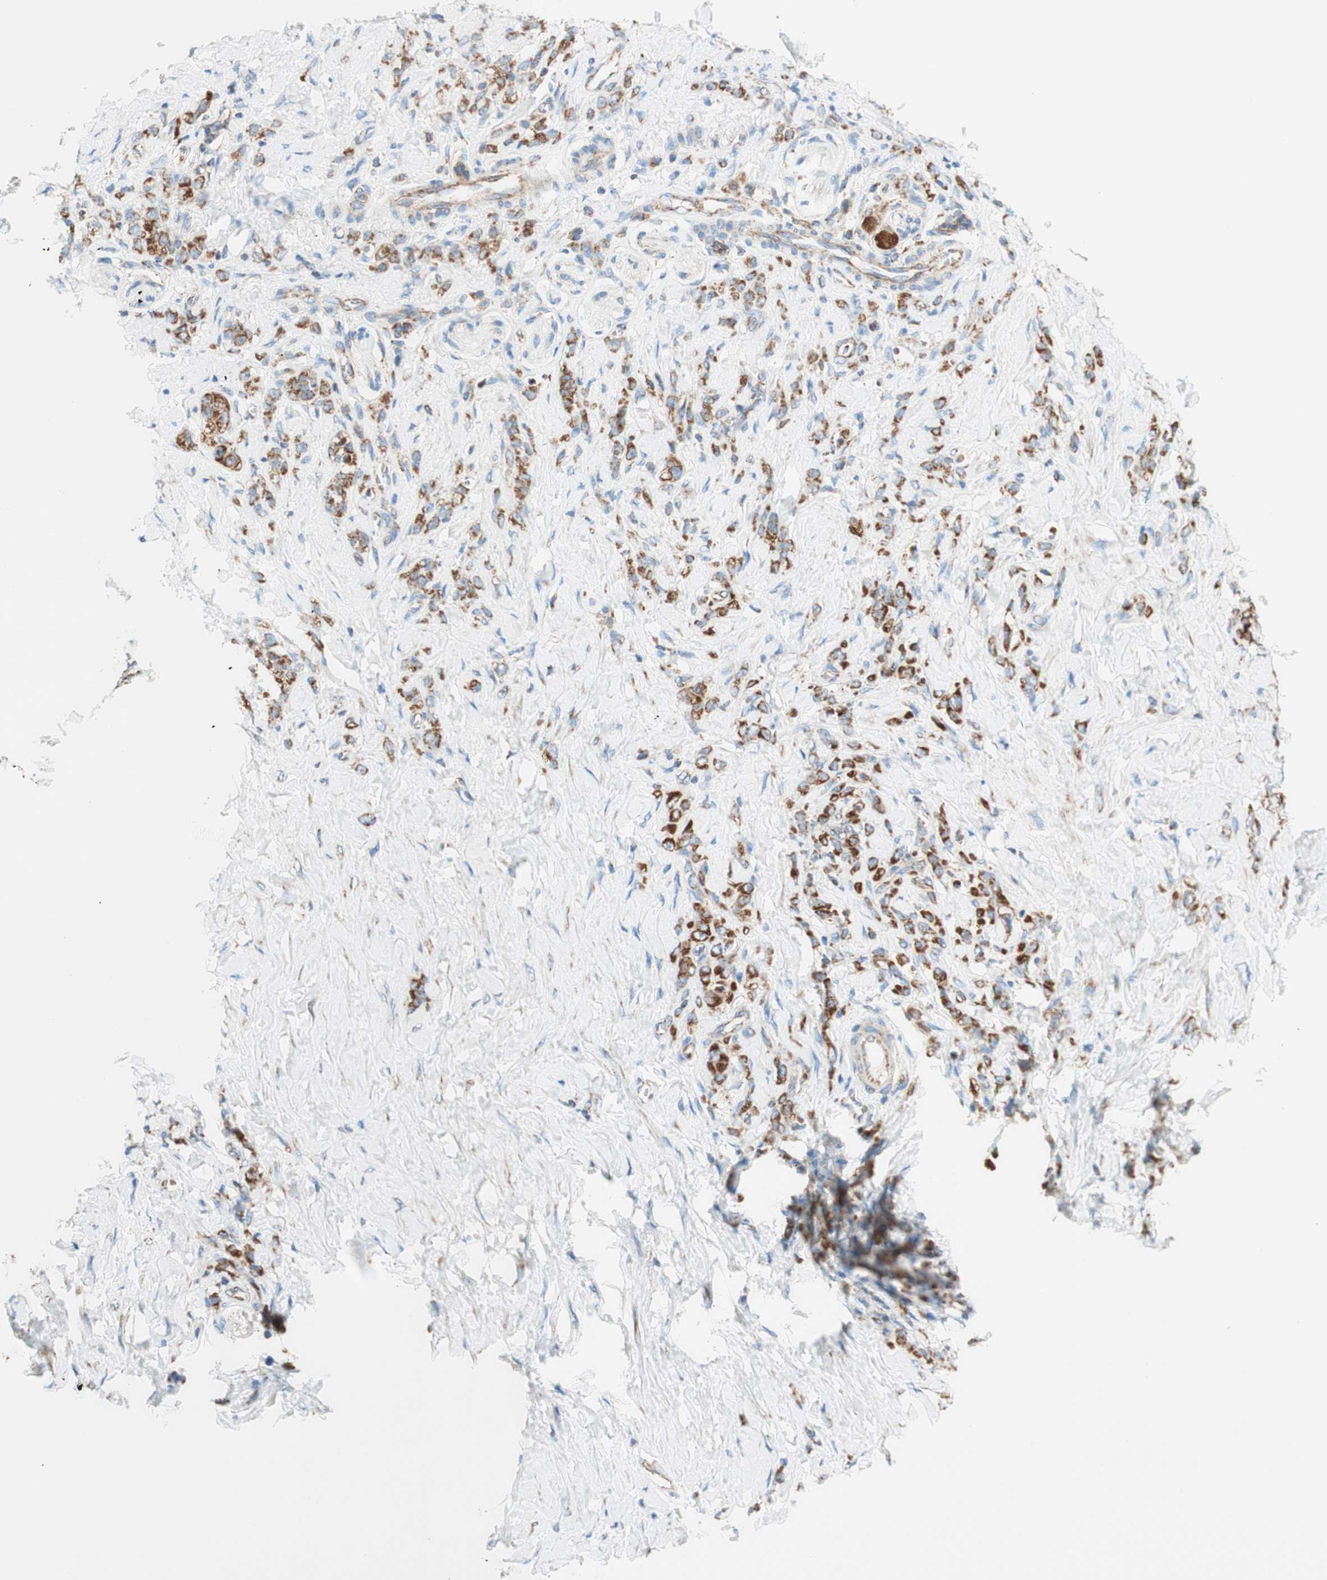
{"staining": {"intensity": "strong", "quantity": ">75%", "location": "cytoplasmic/membranous"}, "tissue": "stomach cancer", "cell_type": "Tumor cells", "image_type": "cancer", "snomed": [{"axis": "morphology", "description": "Adenocarcinoma, NOS"}, {"axis": "topography", "description": "Stomach"}], "caption": "Immunohistochemical staining of human stomach cancer demonstrates high levels of strong cytoplasmic/membranous protein positivity in approximately >75% of tumor cells. (DAB = brown stain, brightfield microscopy at high magnification).", "gene": "TOMM20", "patient": {"sex": "male", "age": 82}}